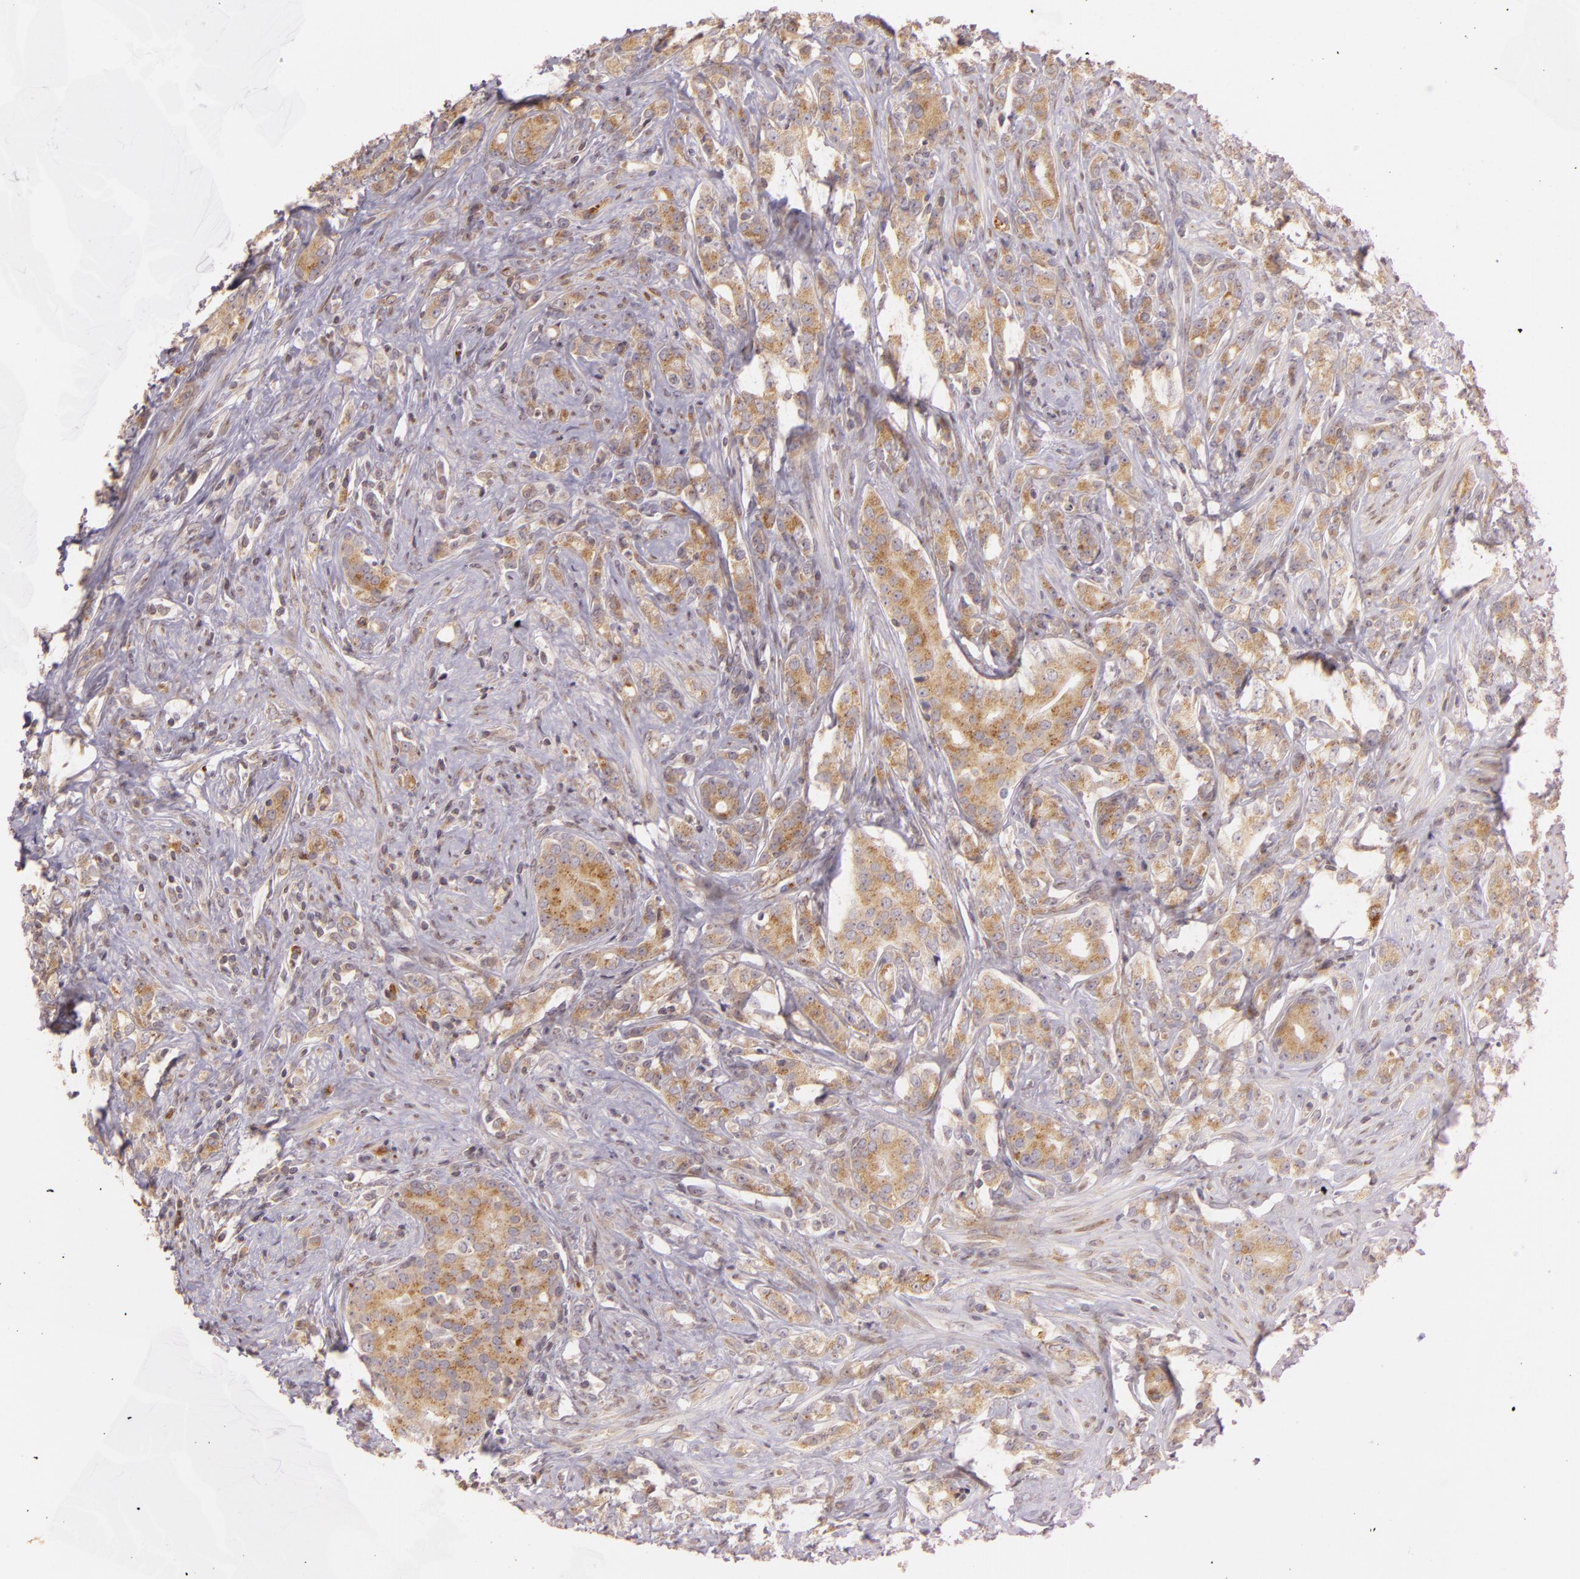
{"staining": {"intensity": "moderate", "quantity": ">75%", "location": "cytoplasmic/membranous"}, "tissue": "prostate cancer", "cell_type": "Tumor cells", "image_type": "cancer", "snomed": [{"axis": "morphology", "description": "Adenocarcinoma, Medium grade"}, {"axis": "topography", "description": "Prostate"}], "caption": "Protein positivity by IHC displays moderate cytoplasmic/membranous positivity in approximately >75% of tumor cells in prostate cancer (medium-grade adenocarcinoma).", "gene": "LGMN", "patient": {"sex": "male", "age": 59}}